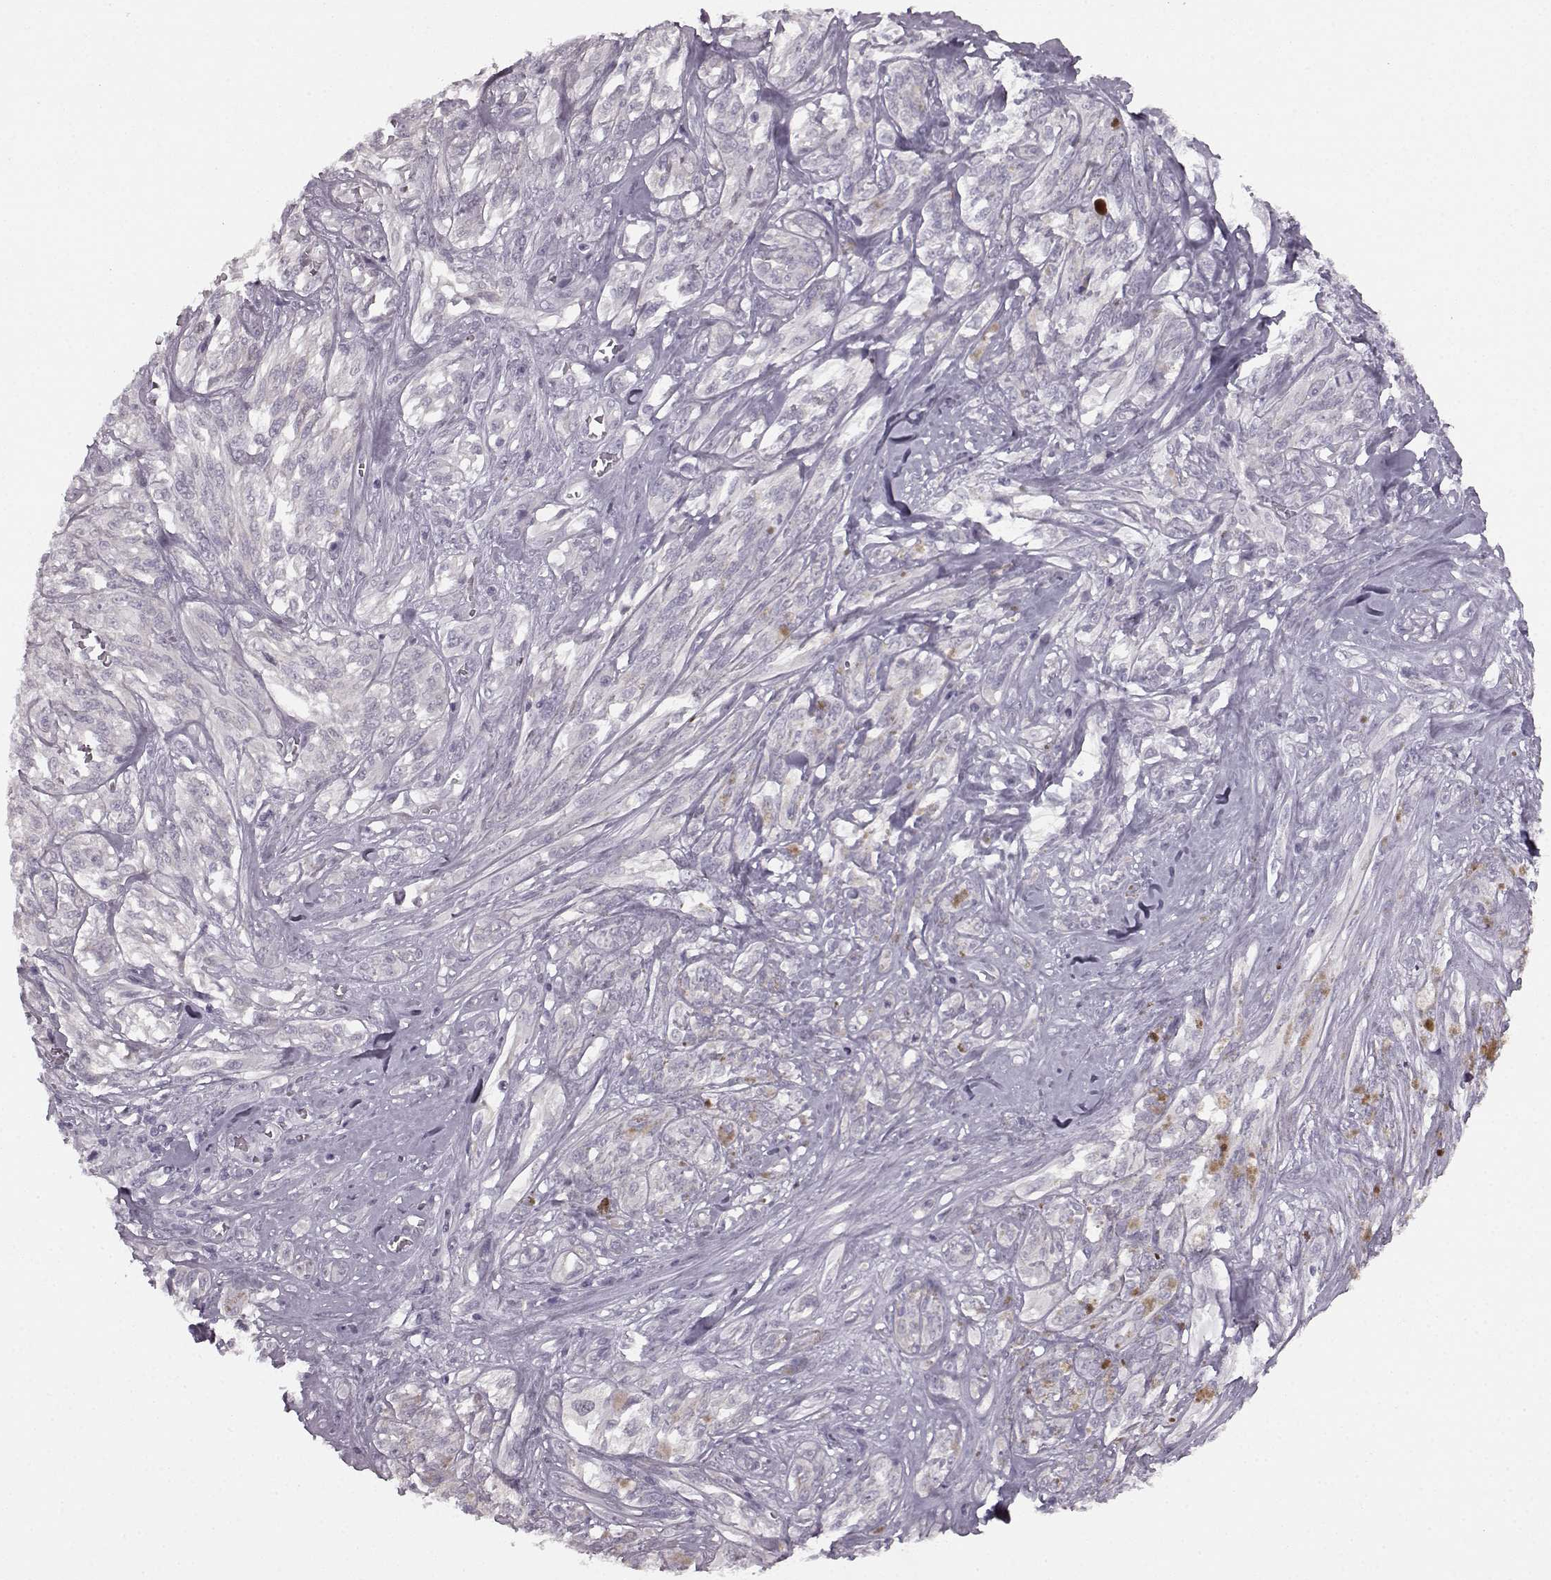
{"staining": {"intensity": "negative", "quantity": "none", "location": "none"}, "tissue": "melanoma", "cell_type": "Tumor cells", "image_type": "cancer", "snomed": [{"axis": "morphology", "description": "Malignant melanoma, NOS"}, {"axis": "topography", "description": "Skin"}], "caption": "Immunohistochemistry of melanoma demonstrates no positivity in tumor cells.", "gene": "SEMG2", "patient": {"sex": "female", "age": 91}}